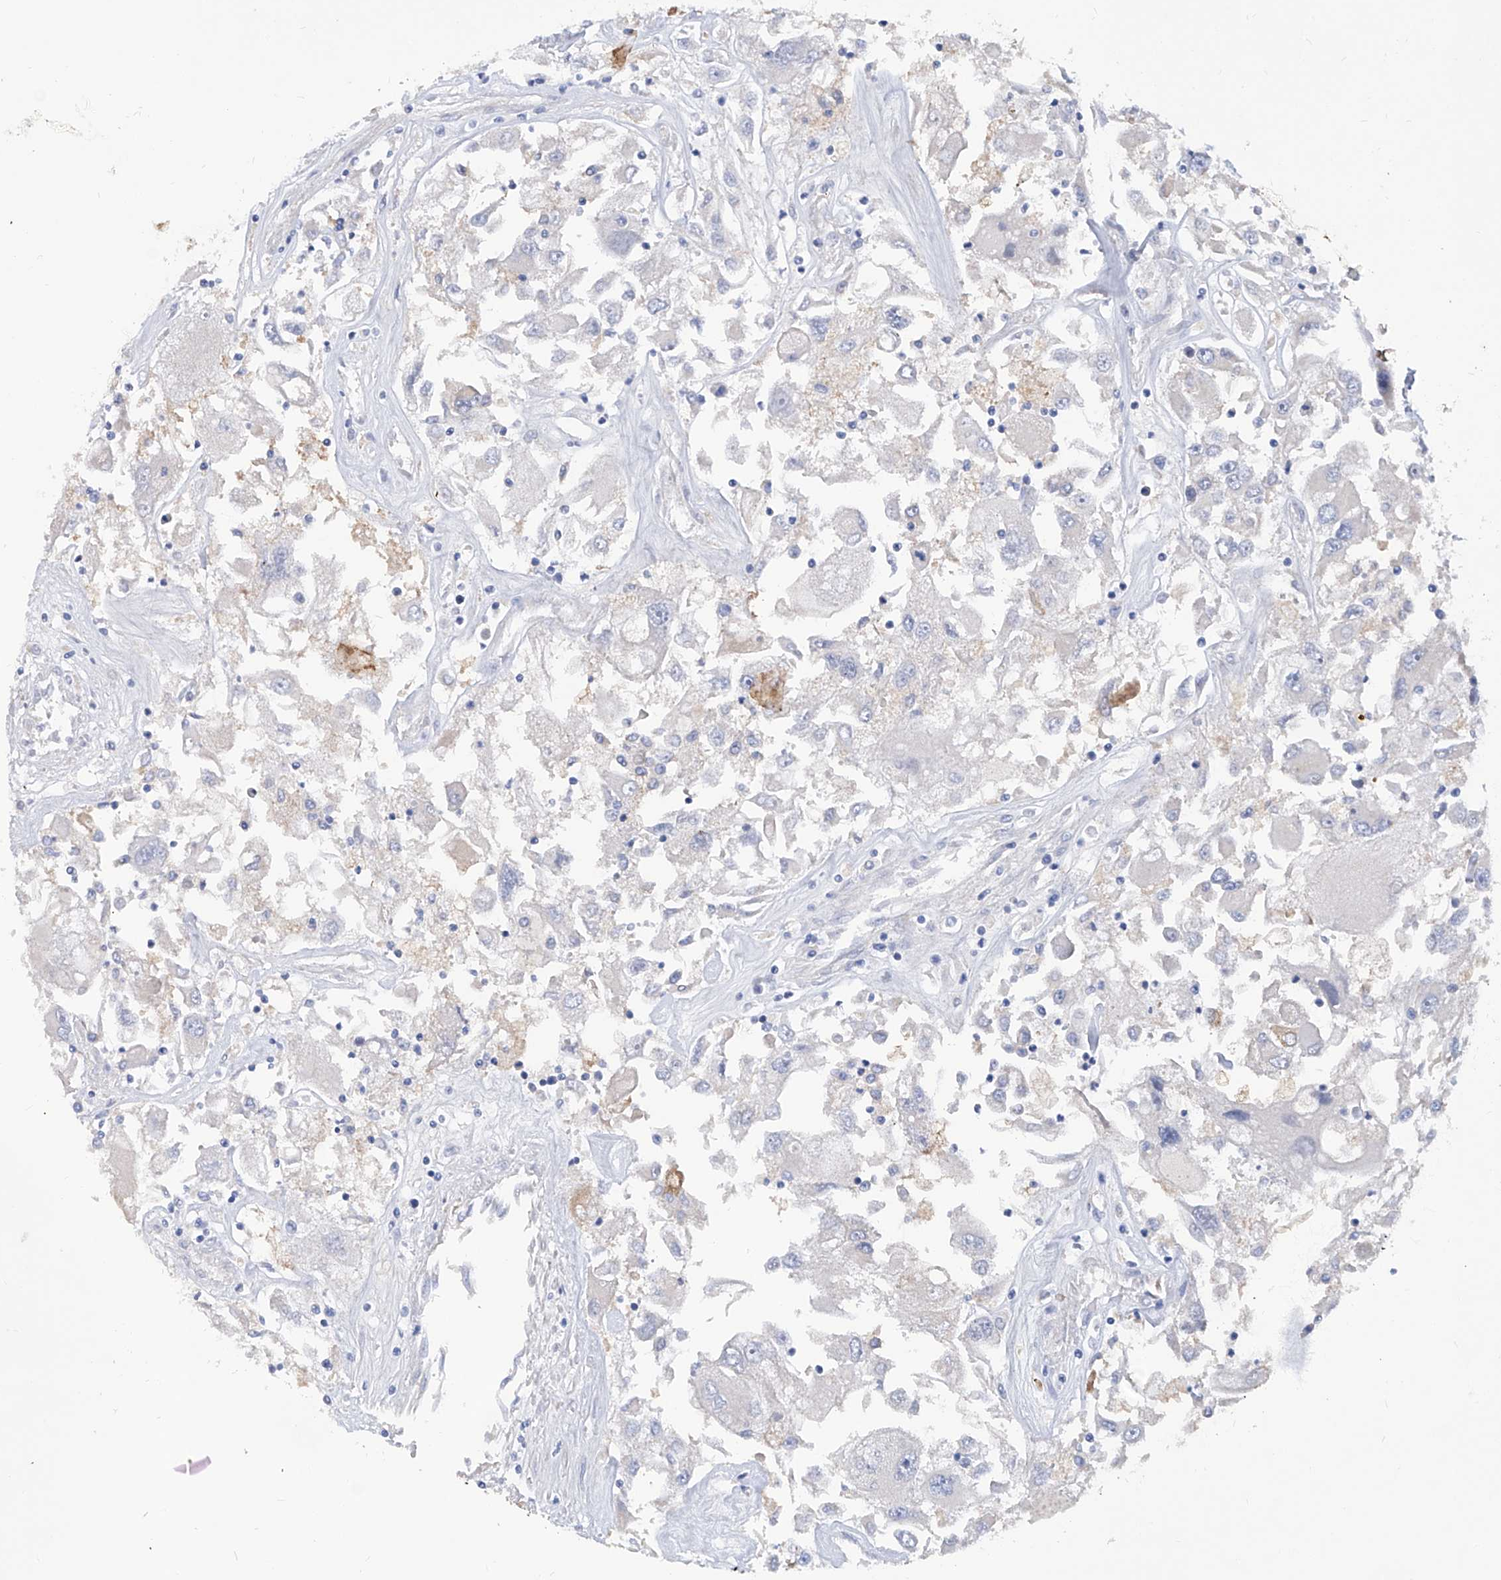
{"staining": {"intensity": "negative", "quantity": "none", "location": "none"}, "tissue": "renal cancer", "cell_type": "Tumor cells", "image_type": "cancer", "snomed": [{"axis": "morphology", "description": "Adenocarcinoma, NOS"}, {"axis": "topography", "description": "Kidney"}], "caption": "Protein analysis of renal cancer (adenocarcinoma) demonstrates no significant expression in tumor cells. Nuclei are stained in blue.", "gene": "KLHL17", "patient": {"sex": "female", "age": 52}}